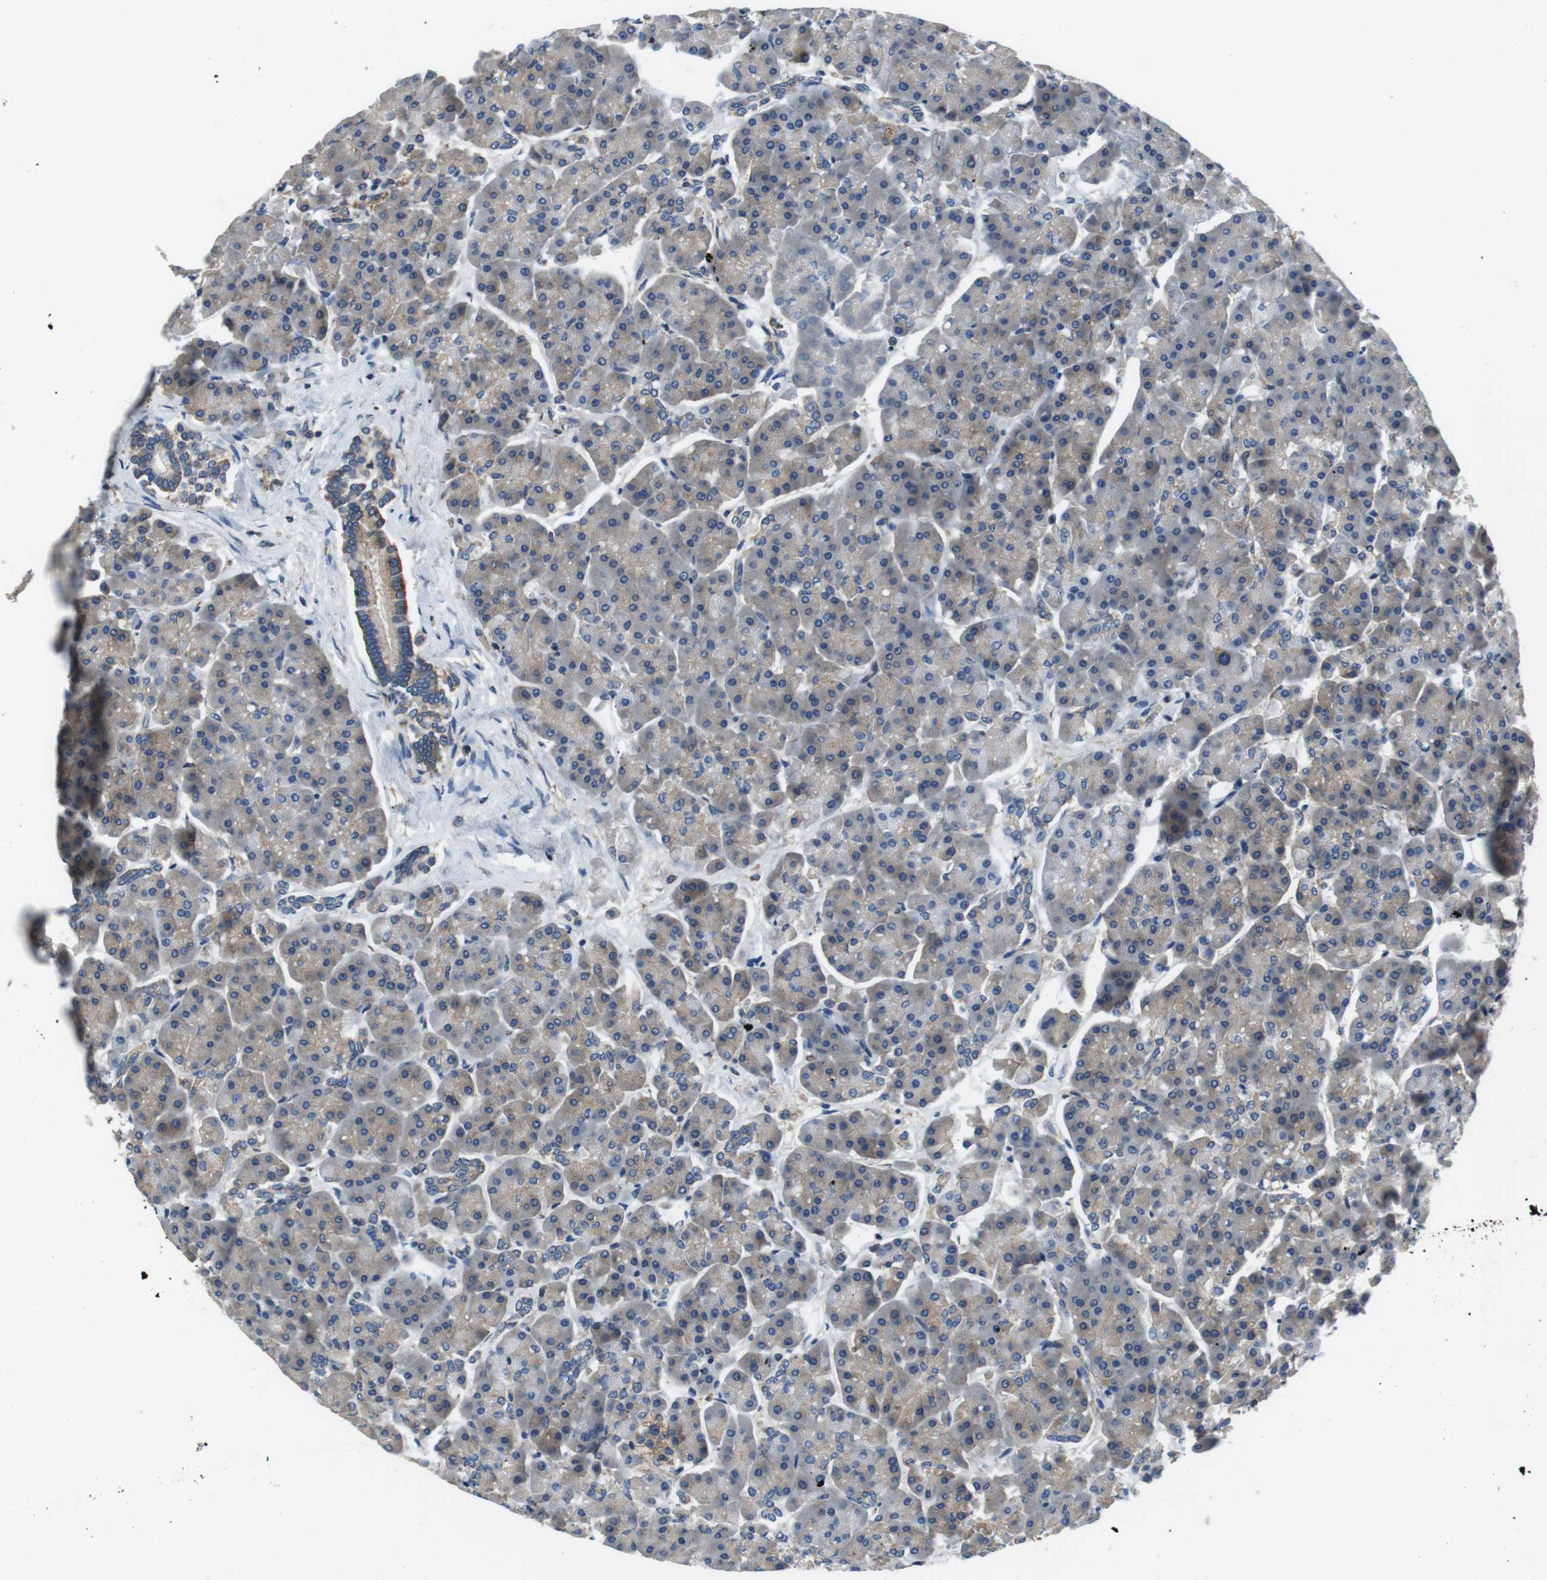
{"staining": {"intensity": "moderate", "quantity": ">75%", "location": "cytoplasmic/membranous"}, "tissue": "pancreas", "cell_type": "Exocrine glandular cells", "image_type": "normal", "snomed": [{"axis": "morphology", "description": "Normal tissue, NOS"}, {"axis": "topography", "description": "Pancreas"}], "caption": "The image demonstrates a brown stain indicating the presence of a protein in the cytoplasmic/membranous of exocrine glandular cells in pancreas.", "gene": "DENND4C", "patient": {"sex": "female", "age": 70}}